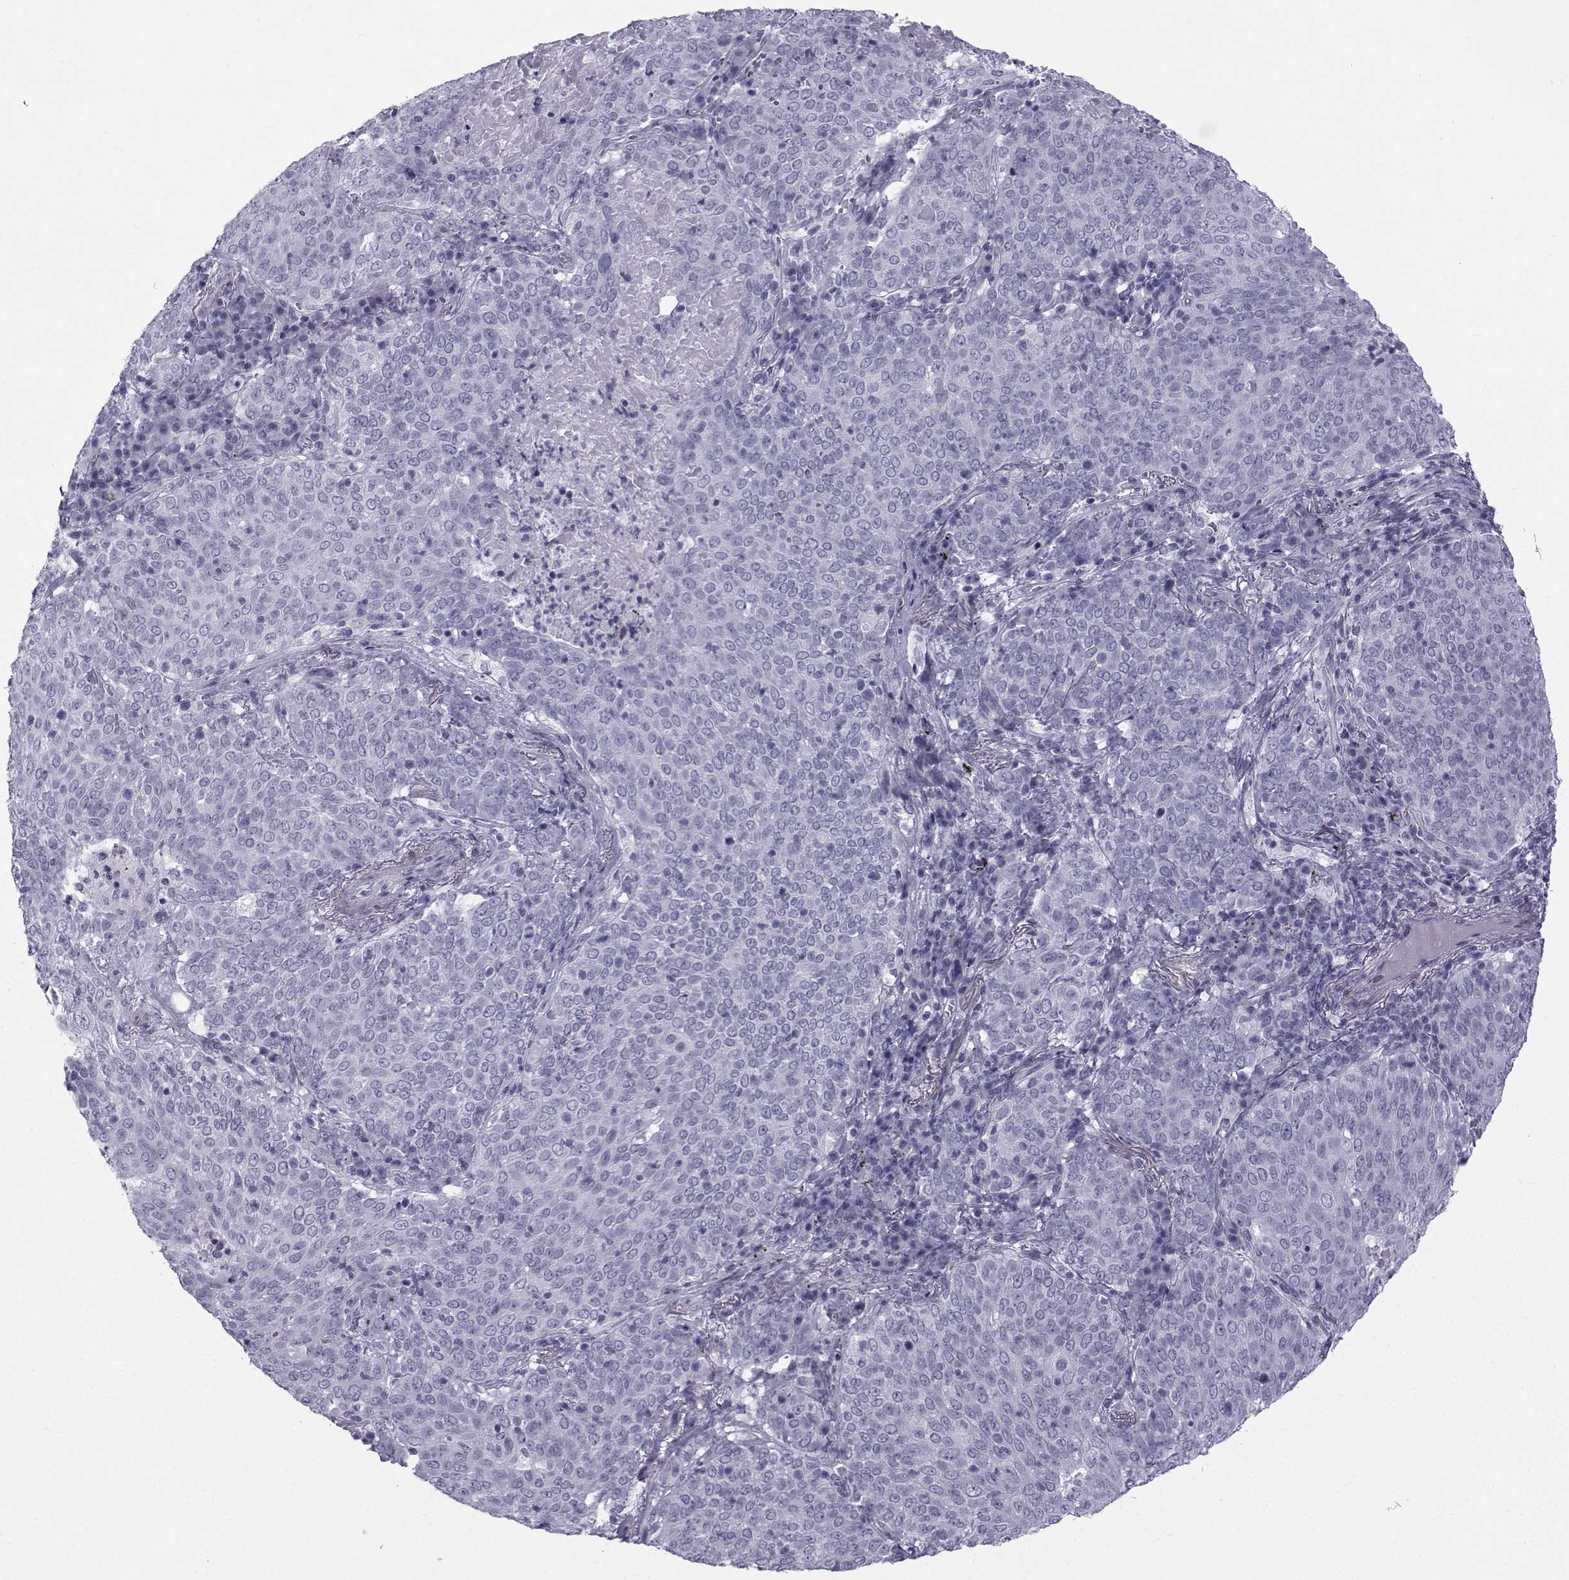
{"staining": {"intensity": "negative", "quantity": "none", "location": "none"}, "tissue": "lung cancer", "cell_type": "Tumor cells", "image_type": "cancer", "snomed": [{"axis": "morphology", "description": "Squamous cell carcinoma, NOS"}, {"axis": "topography", "description": "Lung"}], "caption": "Lung cancer (squamous cell carcinoma) was stained to show a protein in brown. There is no significant expression in tumor cells.", "gene": "SPANXD", "patient": {"sex": "male", "age": 82}}